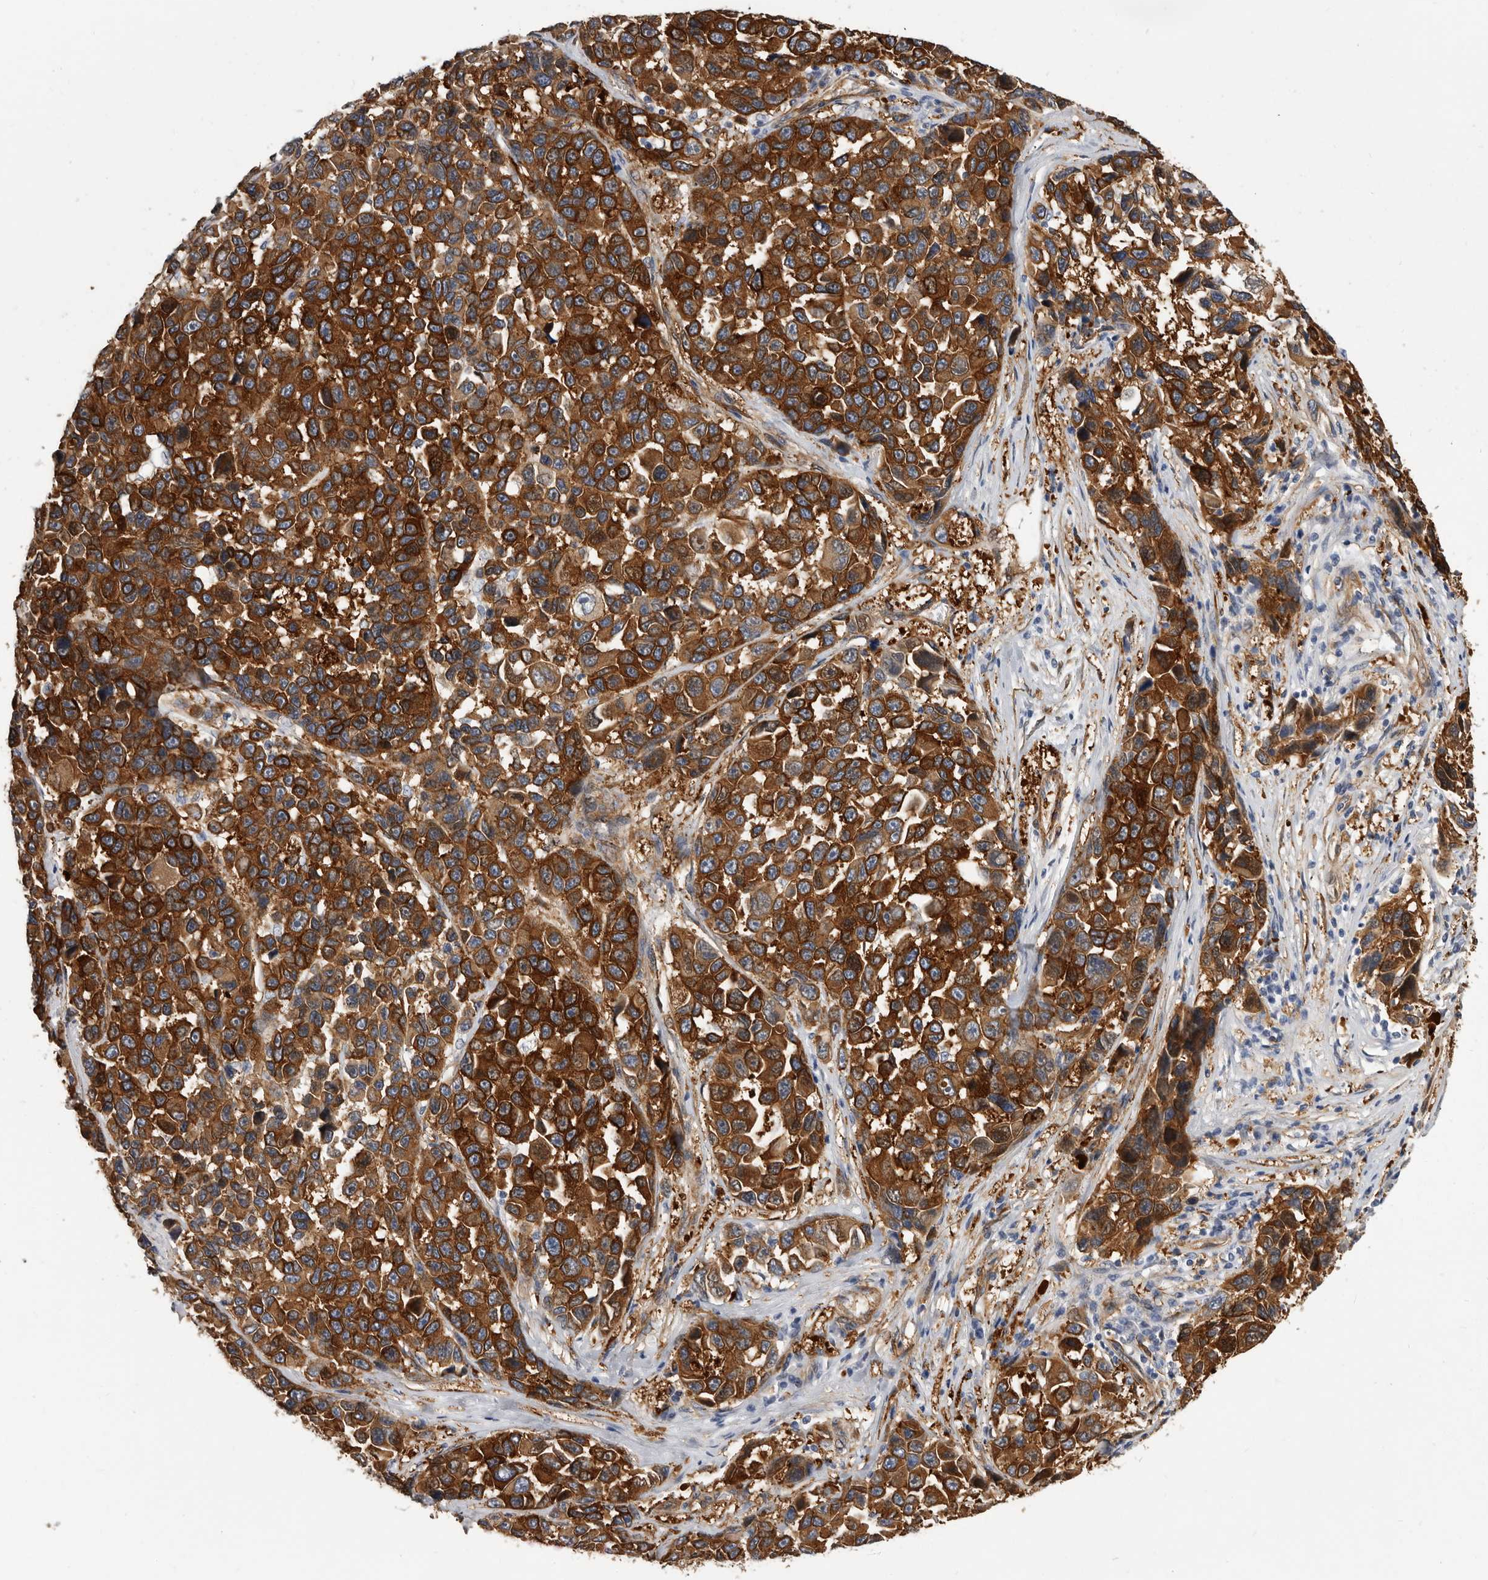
{"staining": {"intensity": "strong", "quantity": ">75%", "location": "cytoplasmic/membranous"}, "tissue": "melanoma", "cell_type": "Tumor cells", "image_type": "cancer", "snomed": [{"axis": "morphology", "description": "Malignant melanoma, NOS"}, {"axis": "topography", "description": "Skin"}], "caption": "An IHC image of neoplastic tissue is shown. Protein staining in brown highlights strong cytoplasmic/membranous positivity in melanoma within tumor cells. (Brightfield microscopy of DAB IHC at high magnification).", "gene": "ENAH", "patient": {"sex": "male", "age": 53}}